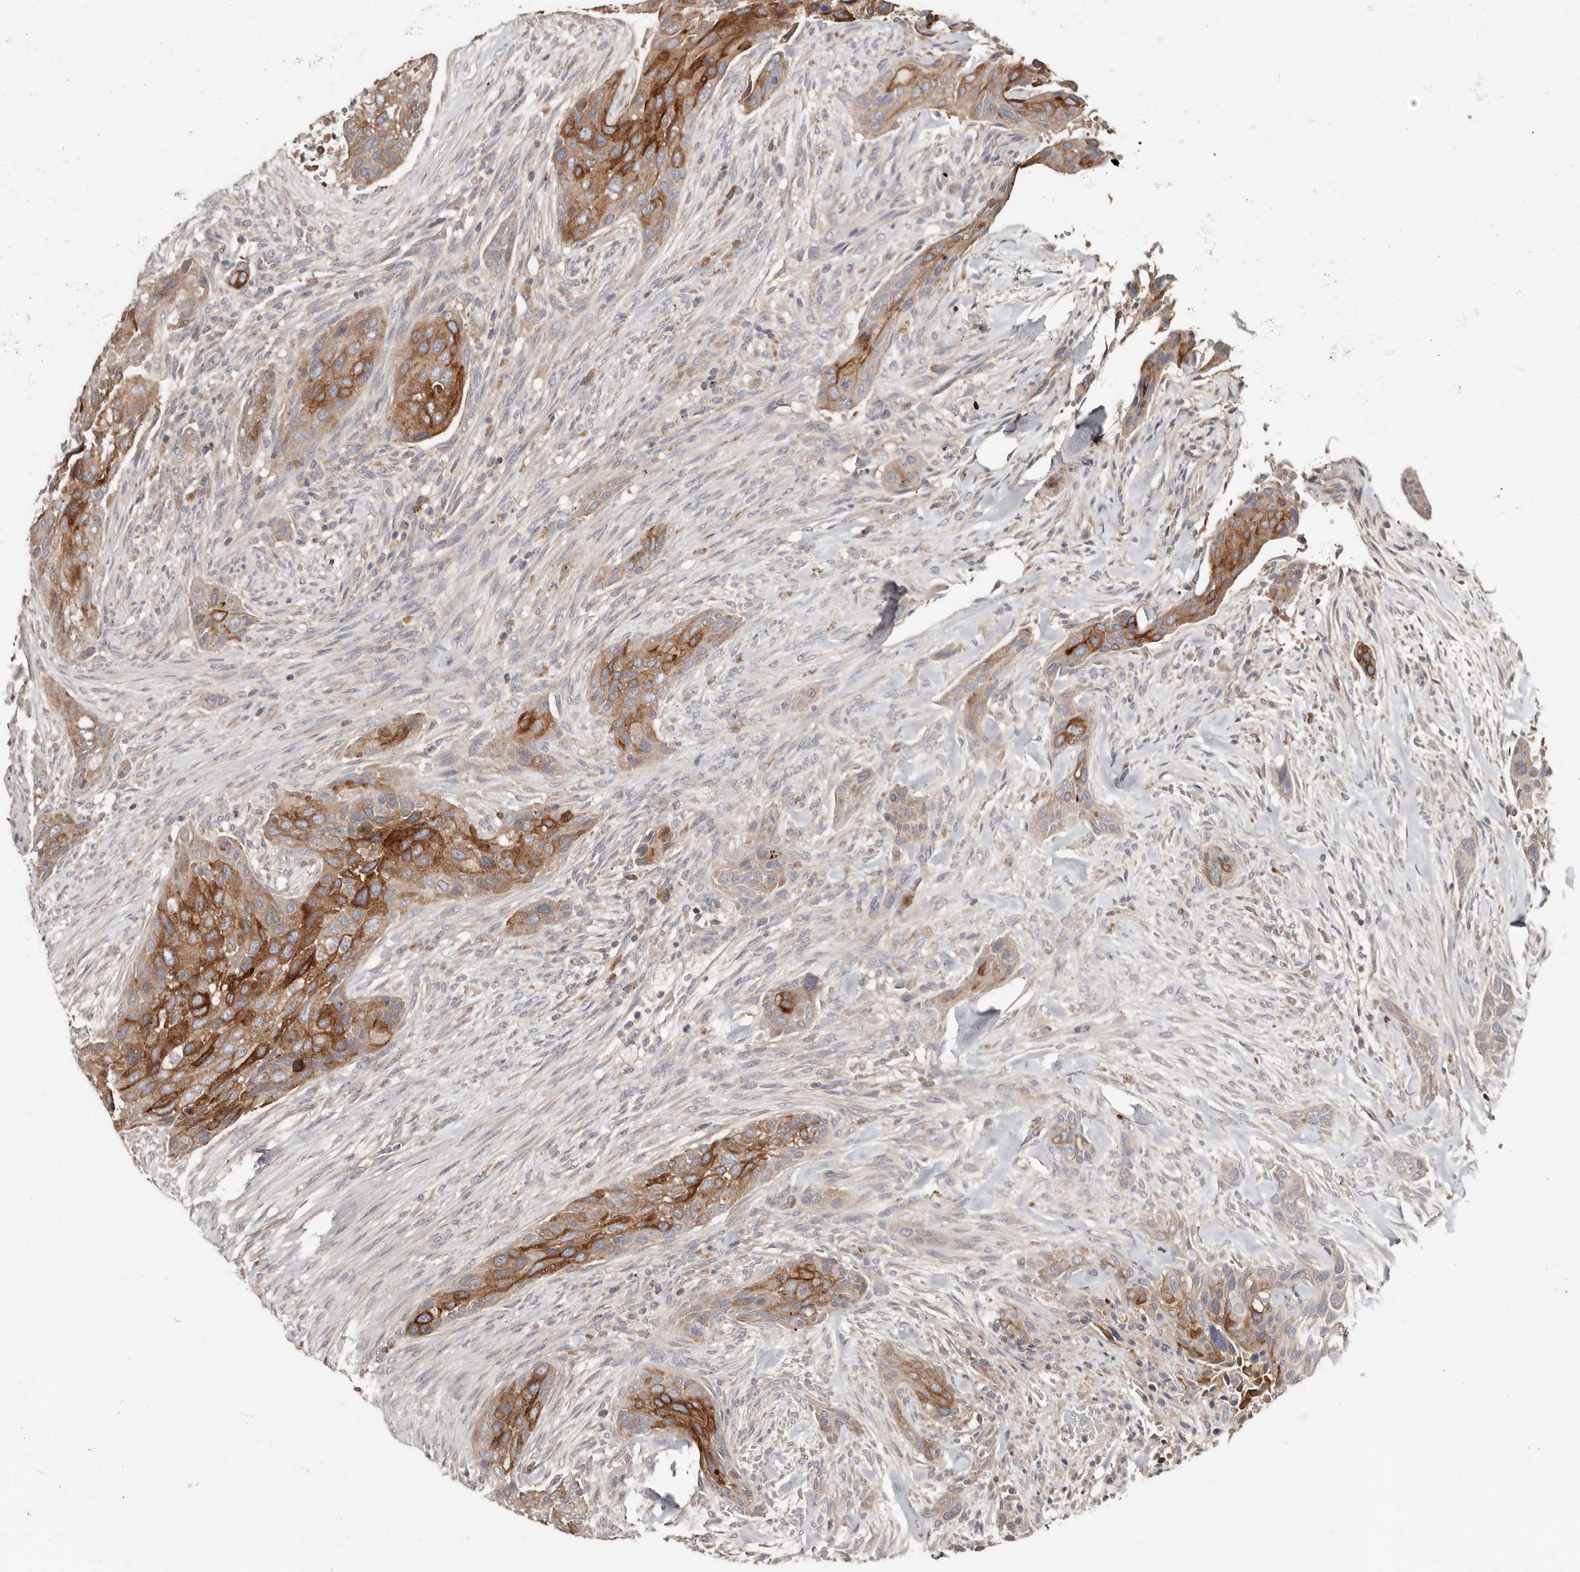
{"staining": {"intensity": "moderate", "quantity": ">75%", "location": "cytoplasmic/membranous"}, "tissue": "urothelial cancer", "cell_type": "Tumor cells", "image_type": "cancer", "snomed": [{"axis": "morphology", "description": "Urothelial carcinoma, High grade"}, {"axis": "topography", "description": "Urinary bladder"}], "caption": "Protein expression analysis of high-grade urothelial carcinoma shows moderate cytoplasmic/membranous positivity in about >75% of tumor cells. (DAB IHC, brown staining for protein, blue staining for nuclei).", "gene": "SLC39A2", "patient": {"sex": "male", "age": 35}}